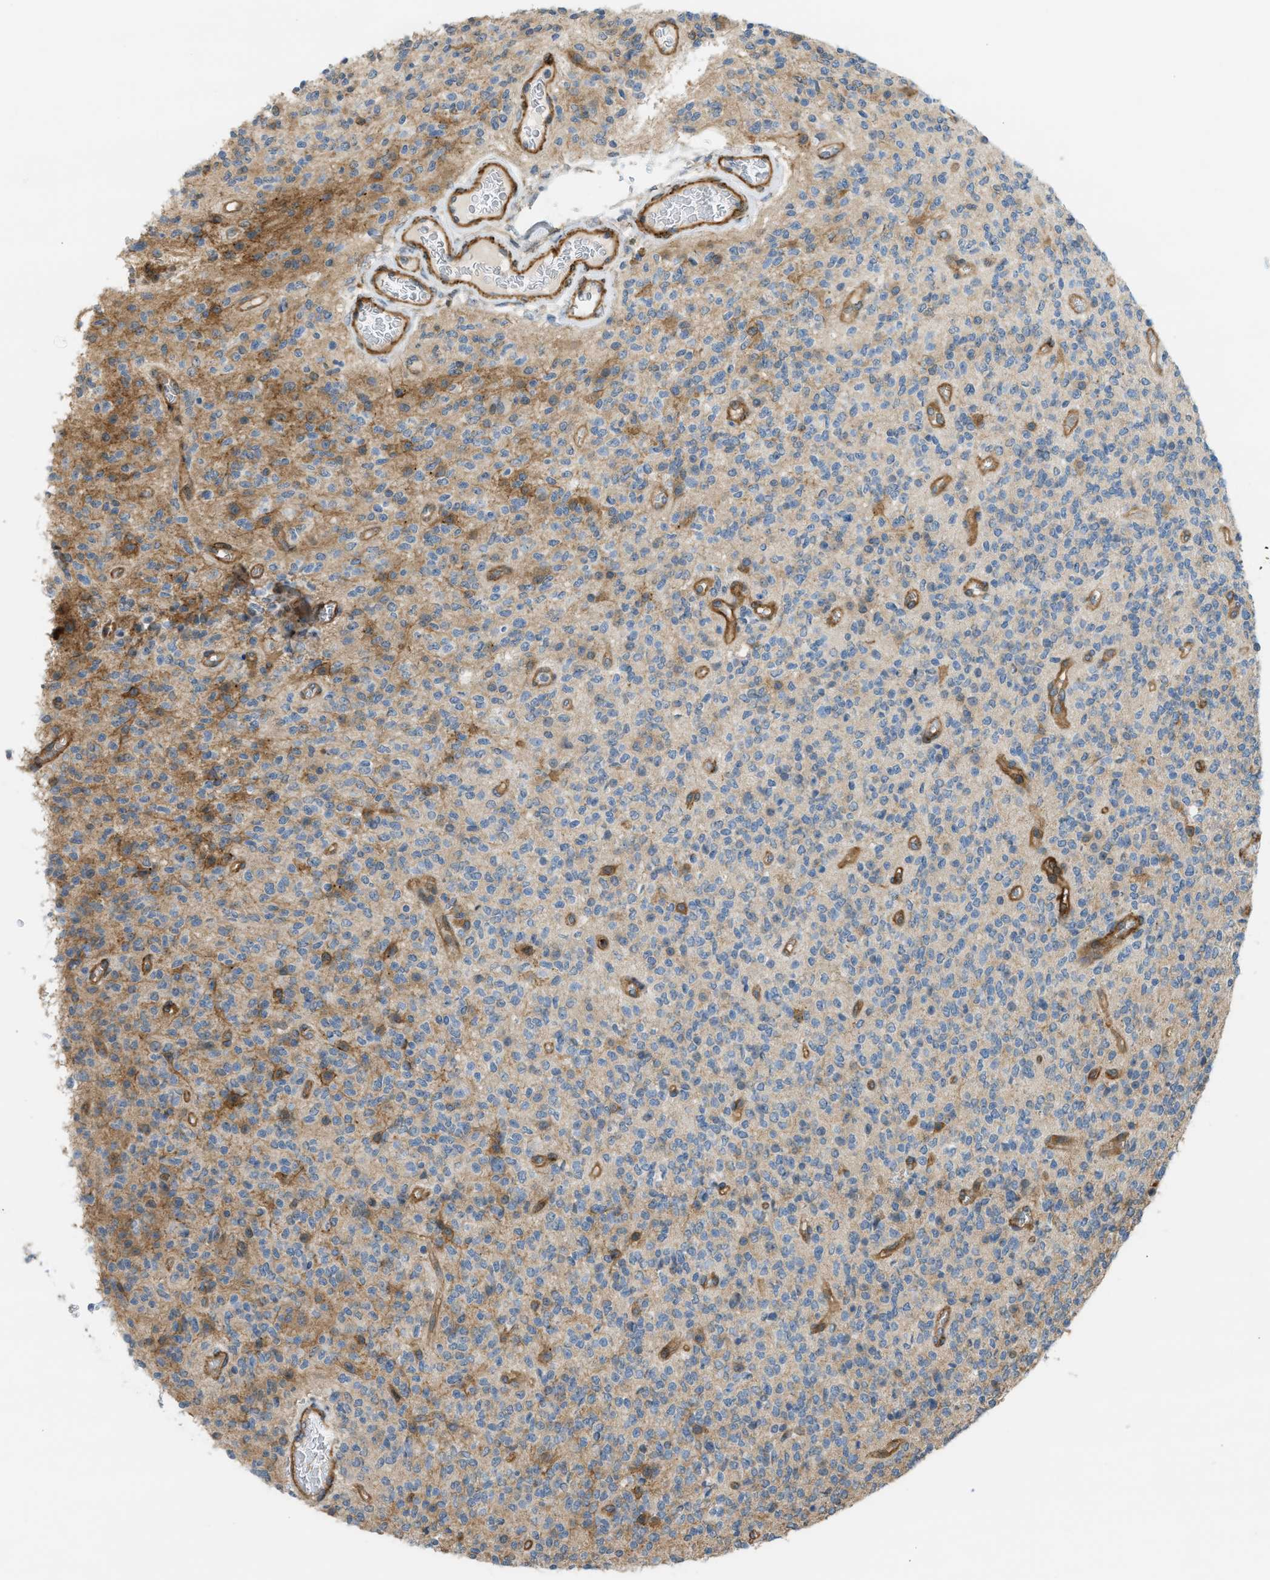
{"staining": {"intensity": "moderate", "quantity": "25%-75%", "location": "cytoplasmic/membranous"}, "tissue": "glioma", "cell_type": "Tumor cells", "image_type": "cancer", "snomed": [{"axis": "morphology", "description": "Glioma, malignant, High grade"}, {"axis": "topography", "description": "Brain"}], "caption": "Immunohistochemistry (IHC) photomicrograph of neoplastic tissue: human glioma stained using immunohistochemistry (IHC) demonstrates medium levels of moderate protein expression localized specifically in the cytoplasmic/membranous of tumor cells, appearing as a cytoplasmic/membranous brown color.", "gene": "KIAA1671", "patient": {"sex": "male", "age": 34}}